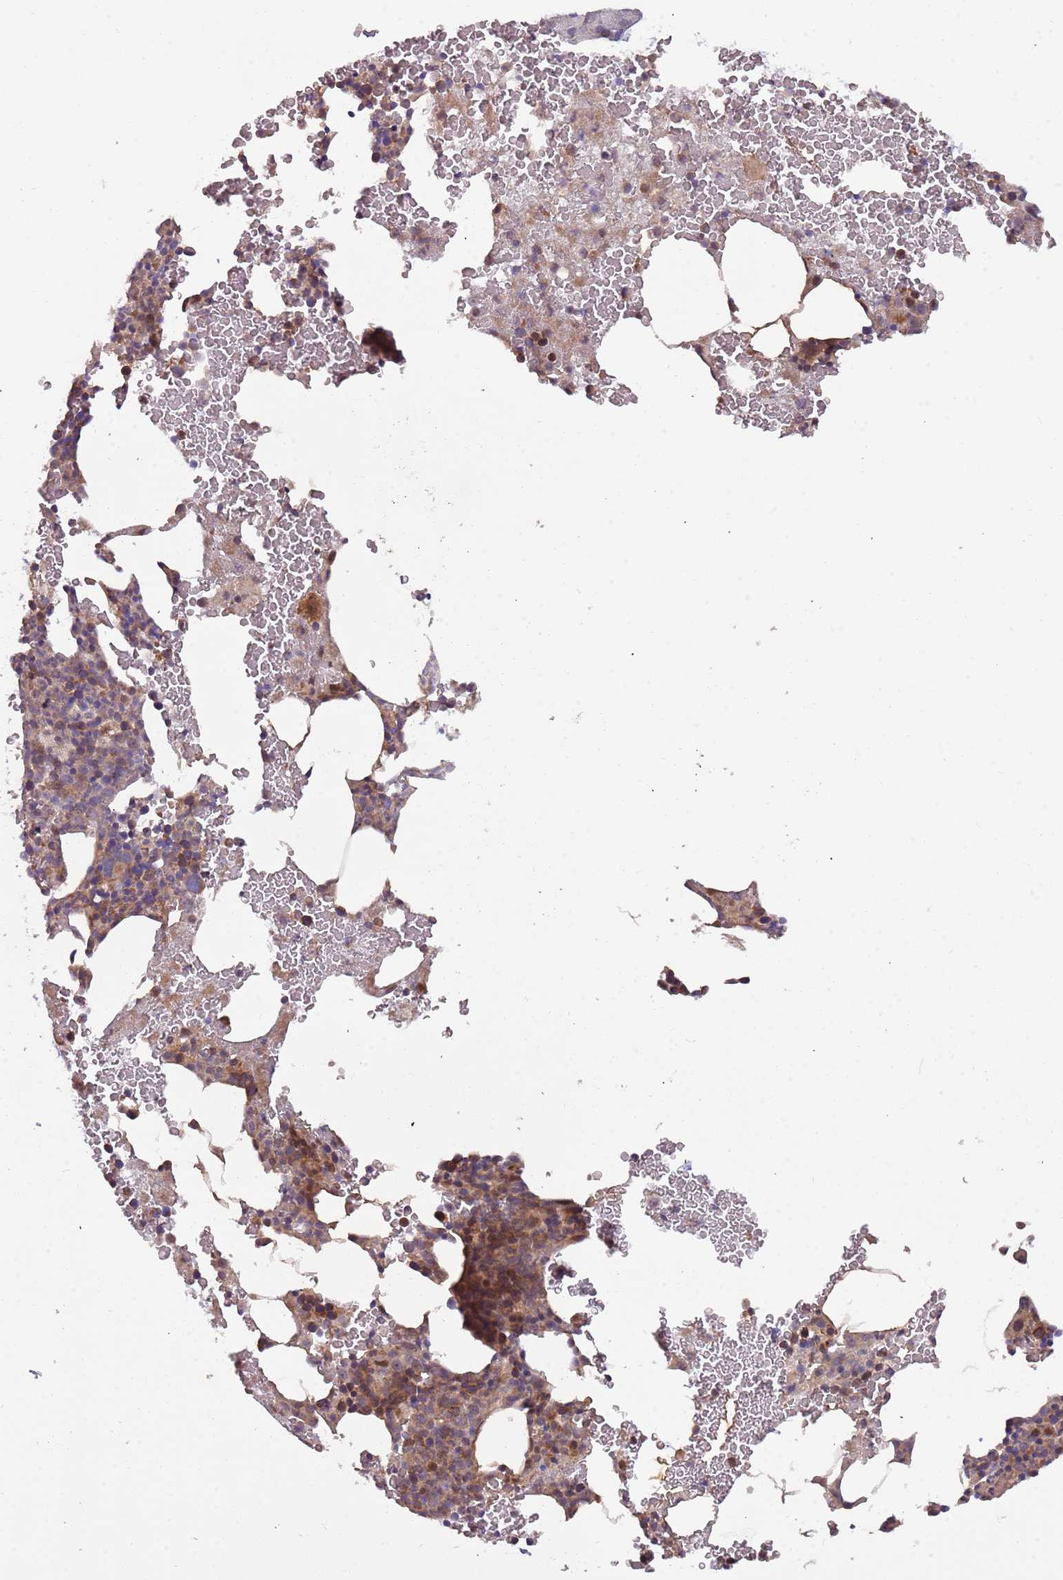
{"staining": {"intensity": "moderate", "quantity": "25%-75%", "location": "cytoplasmic/membranous,nuclear"}, "tissue": "bone marrow", "cell_type": "Hematopoietic cells", "image_type": "normal", "snomed": [{"axis": "morphology", "description": "Normal tissue, NOS"}, {"axis": "morphology", "description": "Inflammation, NOS"}, {"axis": "topography", "description": "Bone marrow"}], "caption": "This is an image of immunohistochemistry staining of normal bone marrow, which shows moderate expression in the cytoplasmic/membranous,nuclear of hematopoietic cells.", "gene": "TRAPPC6B", "patient": {"sex": "female", "age": 78}}